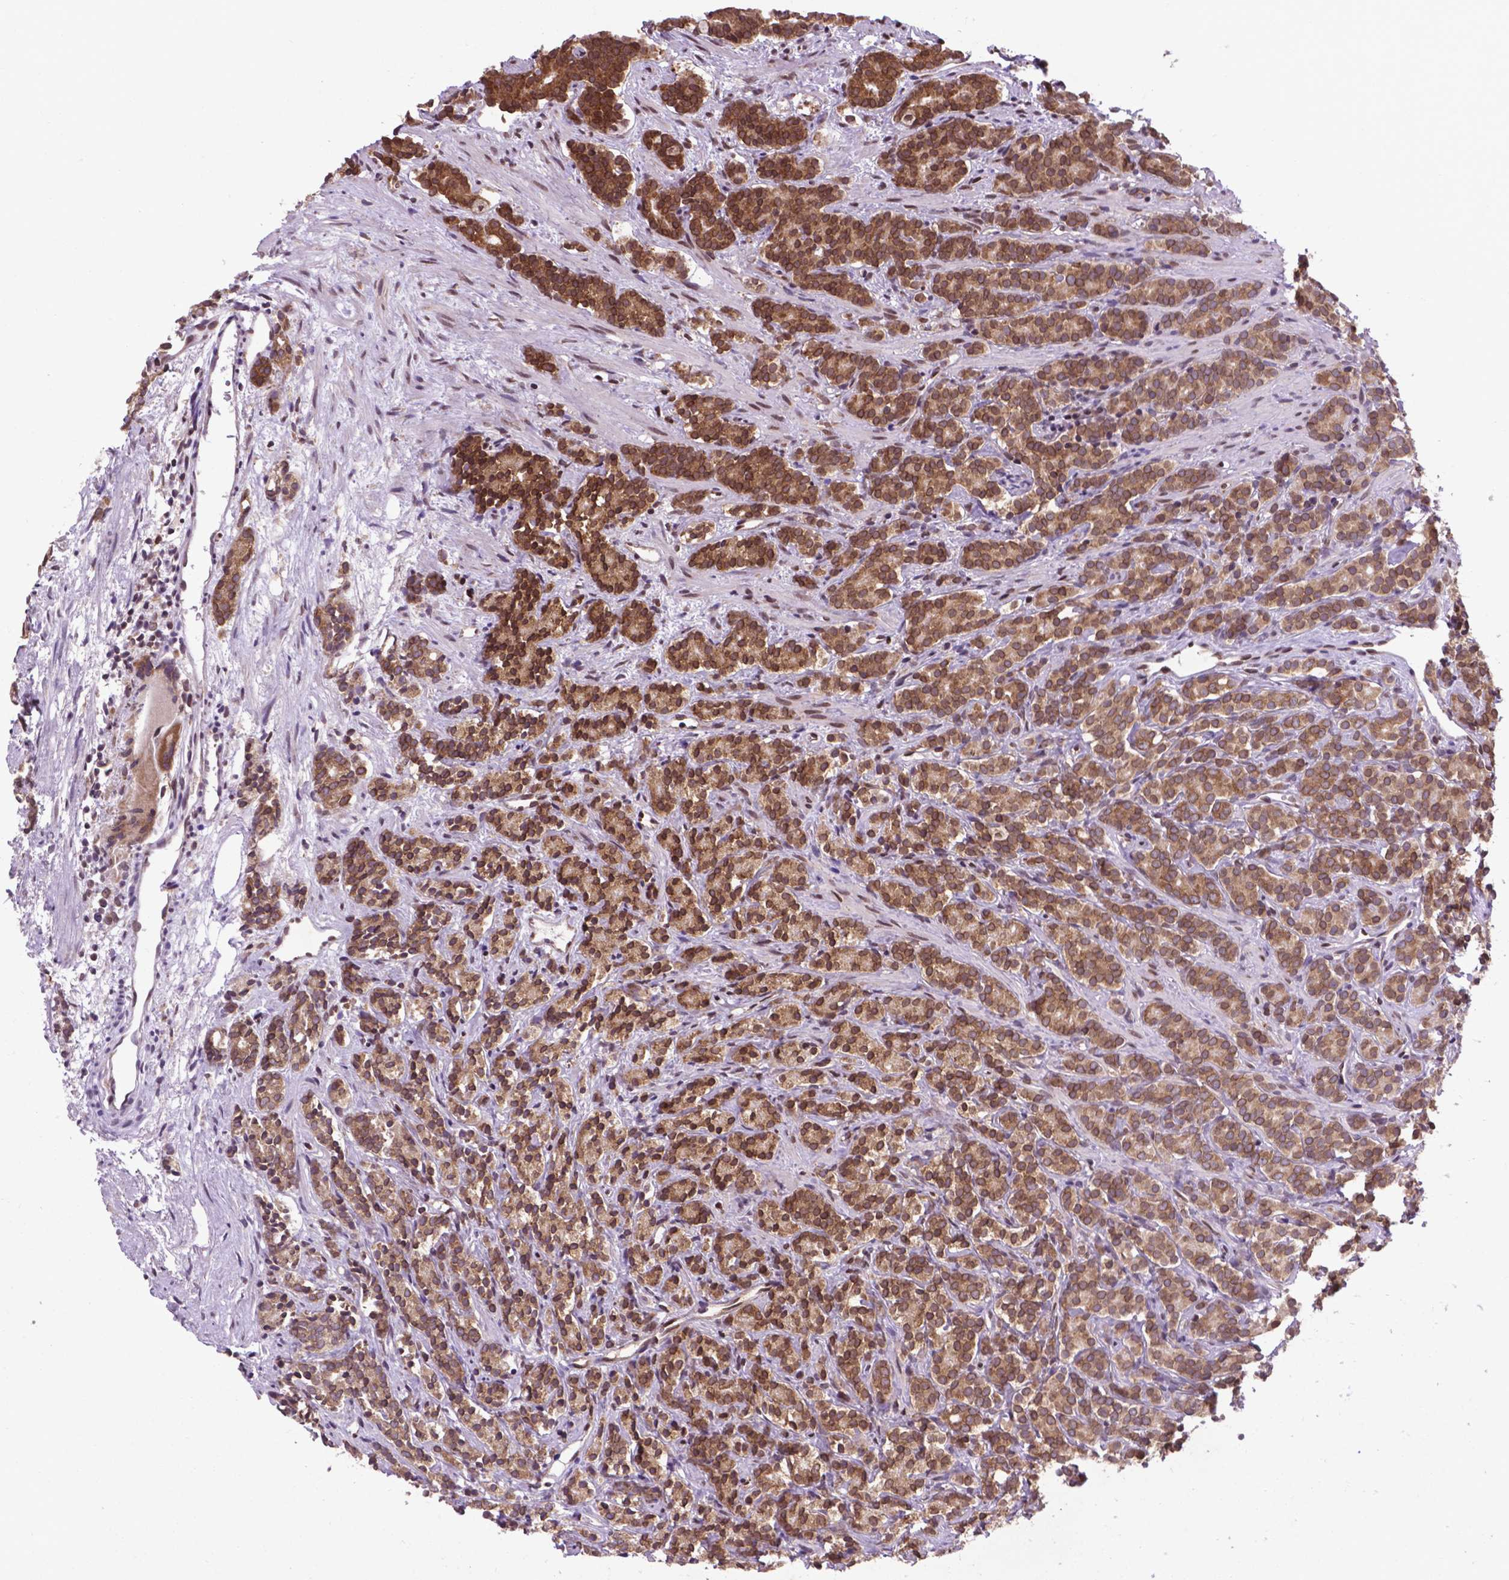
{"staining": {"intensity": "moderate", "quantity": ">75%", "location": "cytoplasmic/membranous,nuclear"}, "tissue": "prostate cancer", "cell_type": "Tumor cells", "image_type": "cancer", "snomed": [{"axis": "morphology", "description": "Adenocarcinoma, High grade"}, {"axis": "topography", "description": "Prostate"}], "caption": "A brown stain labels moderate cytoplasmic/membranous and nuclear expression of a protein in prostate high-grade adenocarcinoma tumor cells.", "gene": "WDR83OS", "patient": {"sex": "male", "age": 84}}